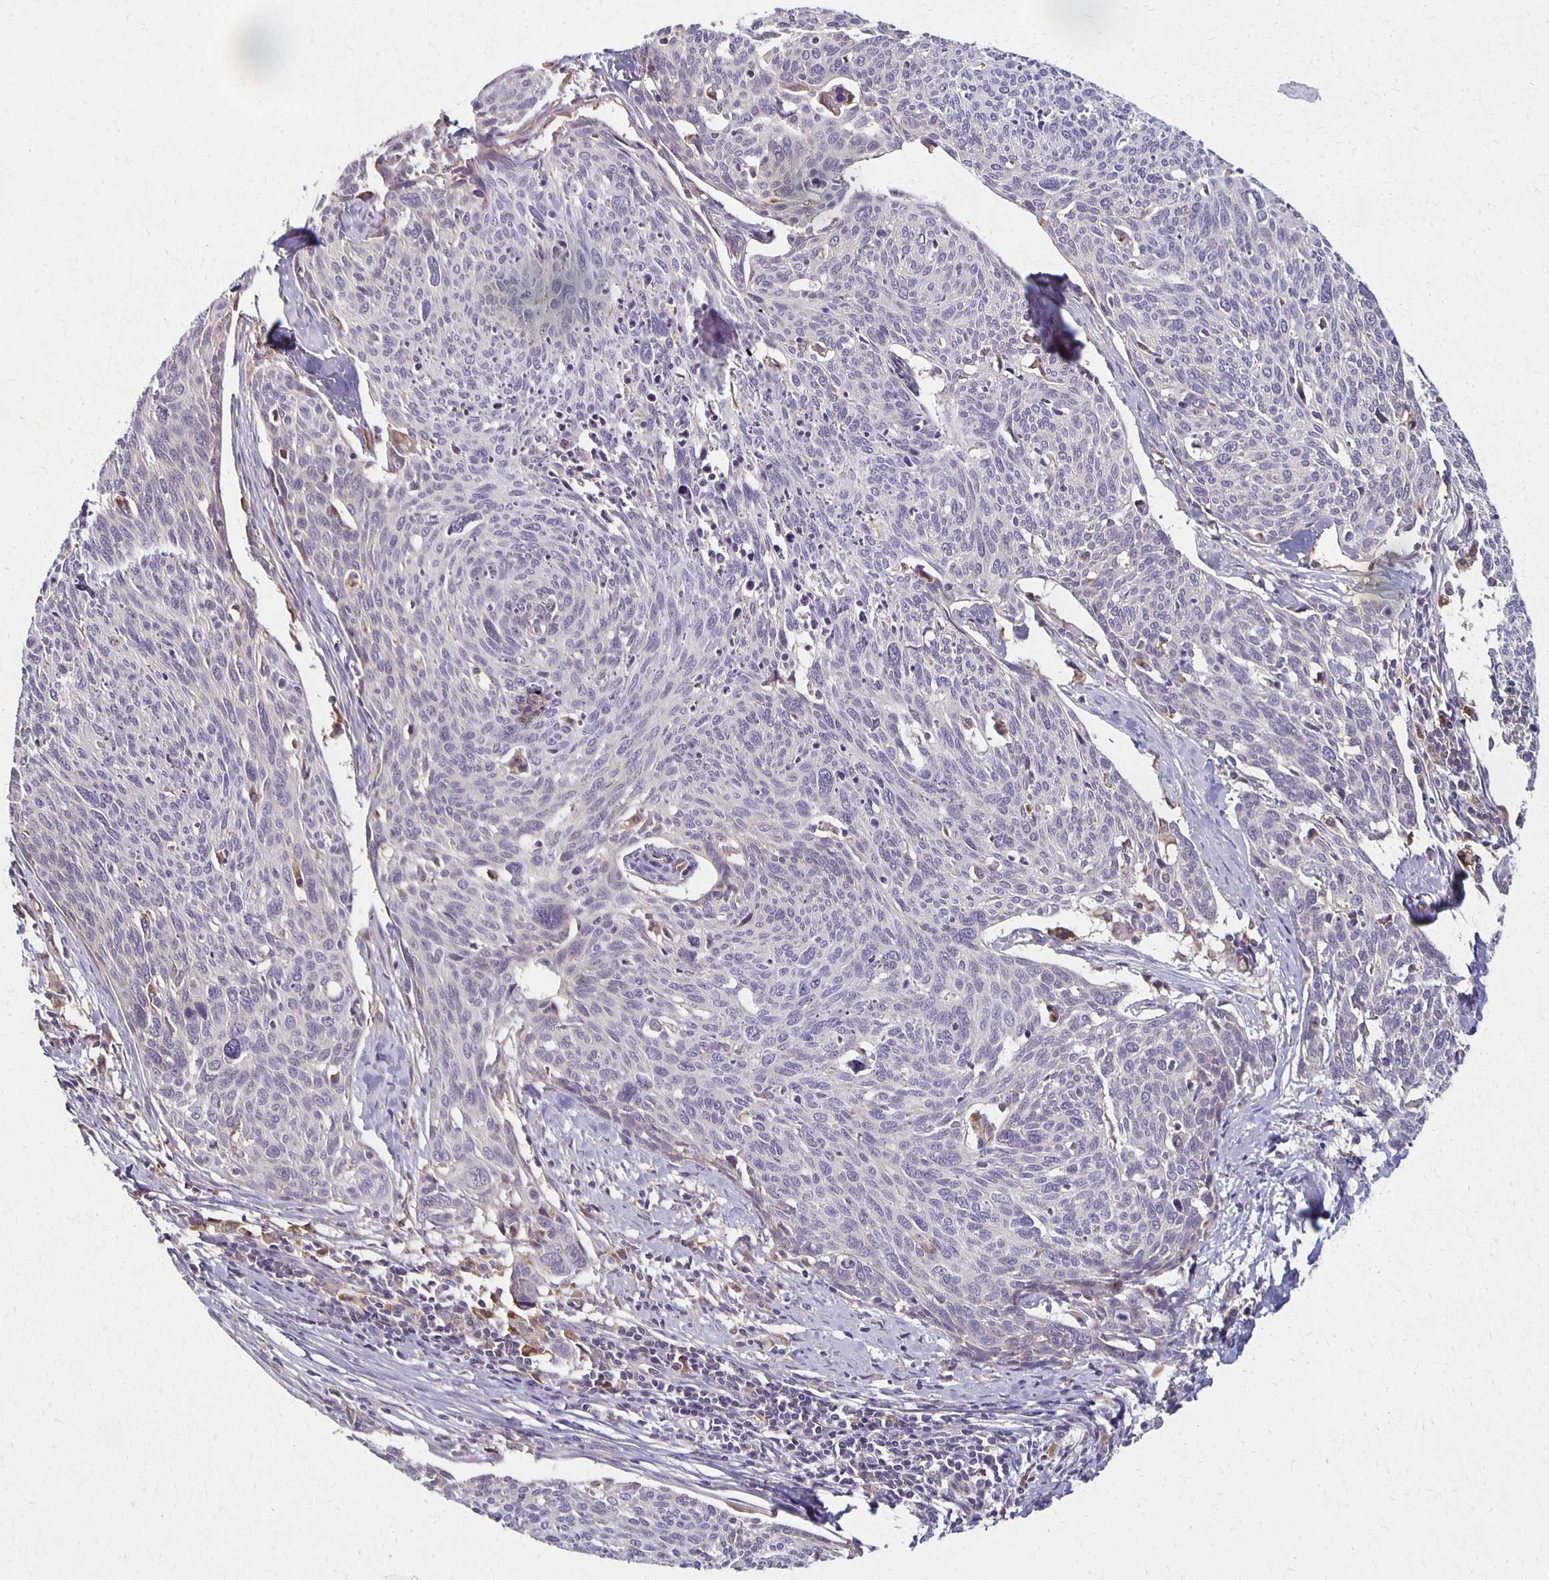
{"staining": {"intensity": "negative", "quantity": "none", "location": "none"}, "tissue": "cervical cancer", "cell_type": "Tumor cells", "image_type": "cancer", "snomed": [{"axis": "morphology", "description": "Squamous cell carcinoma, NOS"}, {"axis": "topography", "description": "Cervix"}], "caption": "This is an IHC micrograph of human cervical cancer (squamous cell carcinoma). There is no staining in tumor cells.", "gene": "GPX4", "patient": {"sex": "female", "age": 49}}